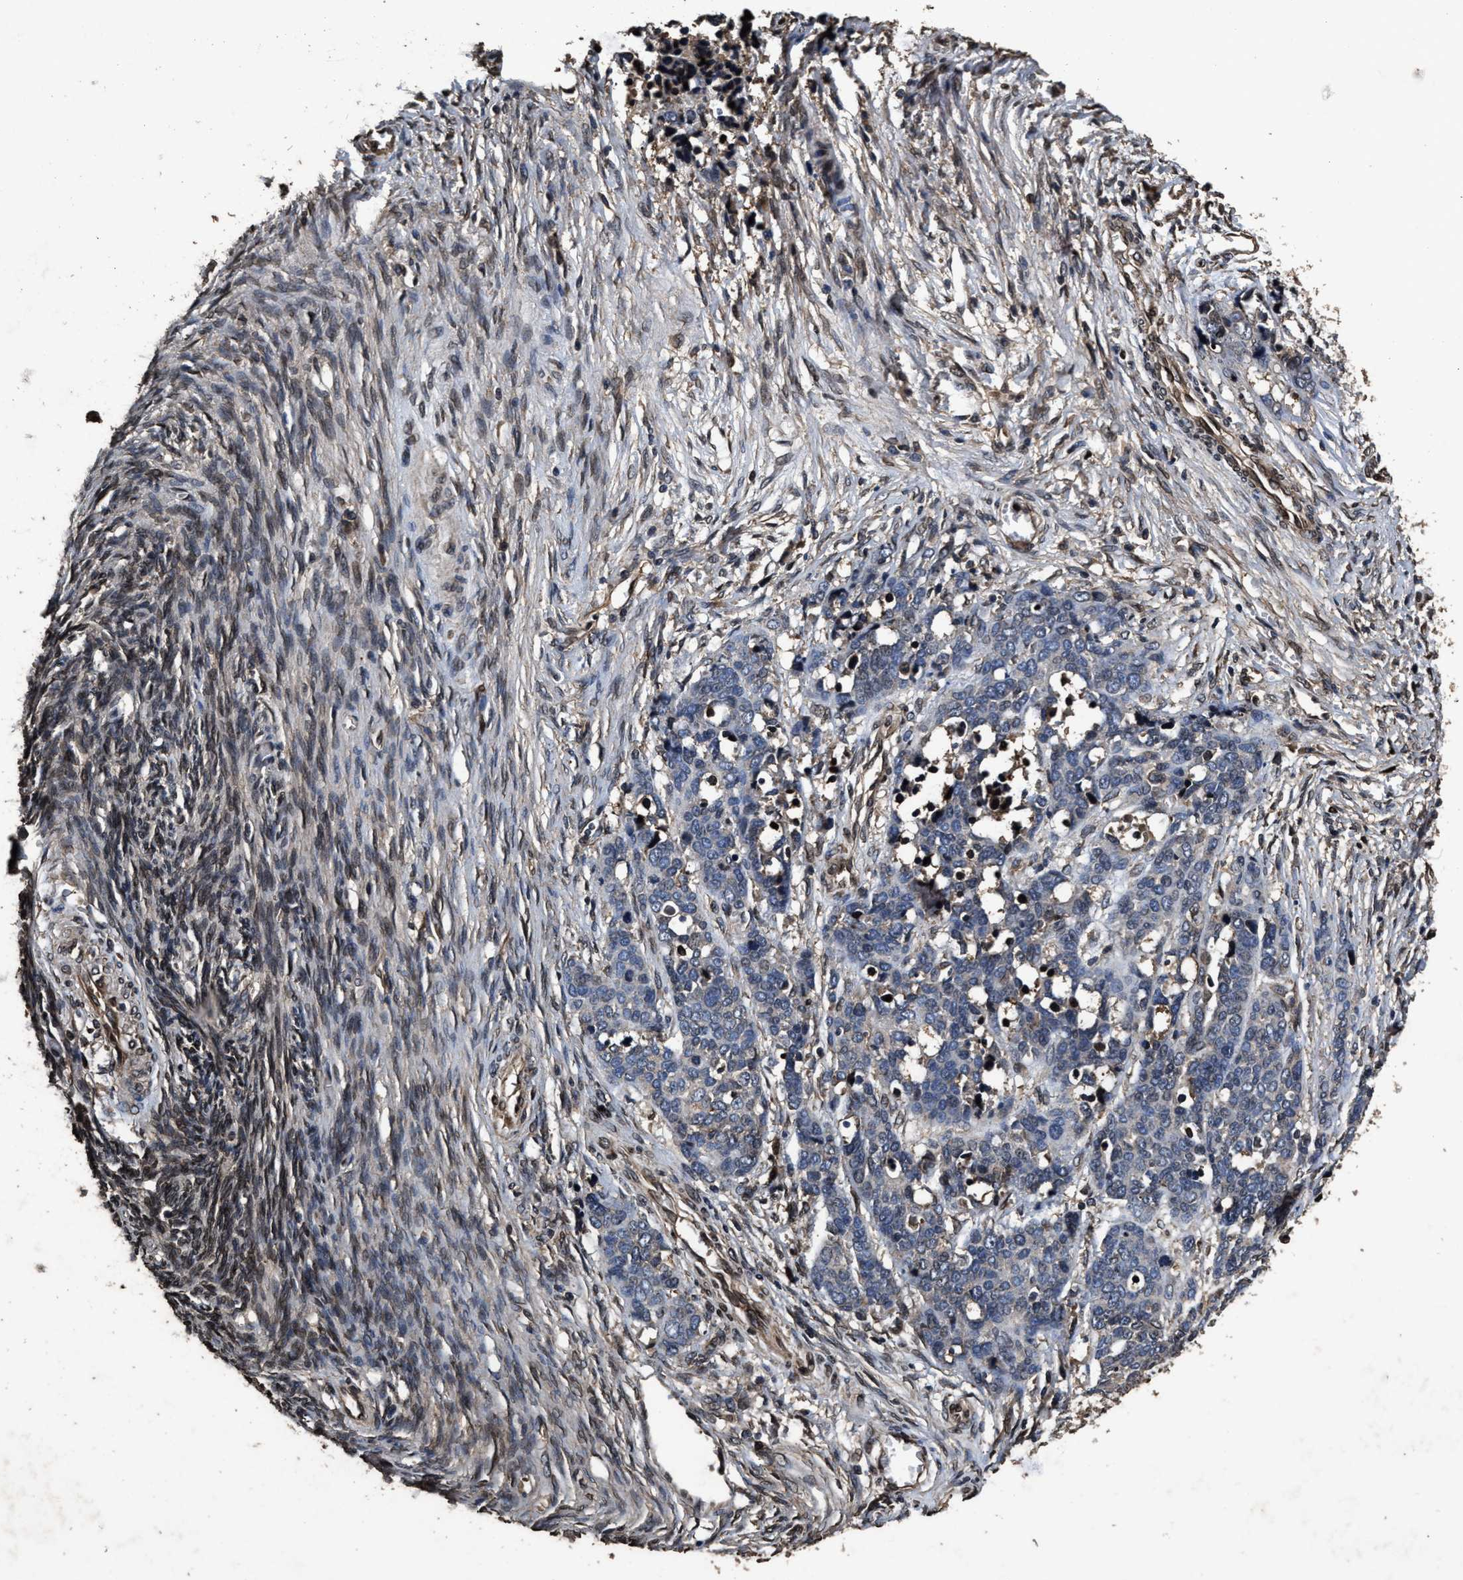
{"staining": {"intensity": "negative", "quantity": "none", "location": "none"}, "tissue": "ovarian cancer", "cell_type": "Tumor cells", "image_type": "cancer", "snomed": [{"axis": "morphology", "description": "Cystadenocarcinoma, serous, NOS"}, {"axis": "topography", "description": "Ovary"}], "caption": "A high-resolution histopathology image shows immunohistochemistry (IHC) staining of ovarian cancer, which demonstrates no significant expression in tumor cells. (Immunohistochemistry, brightfield microscopy, high magnification).", "gene": "ACCS", "patient": {"sex": "female", "age": 44}}